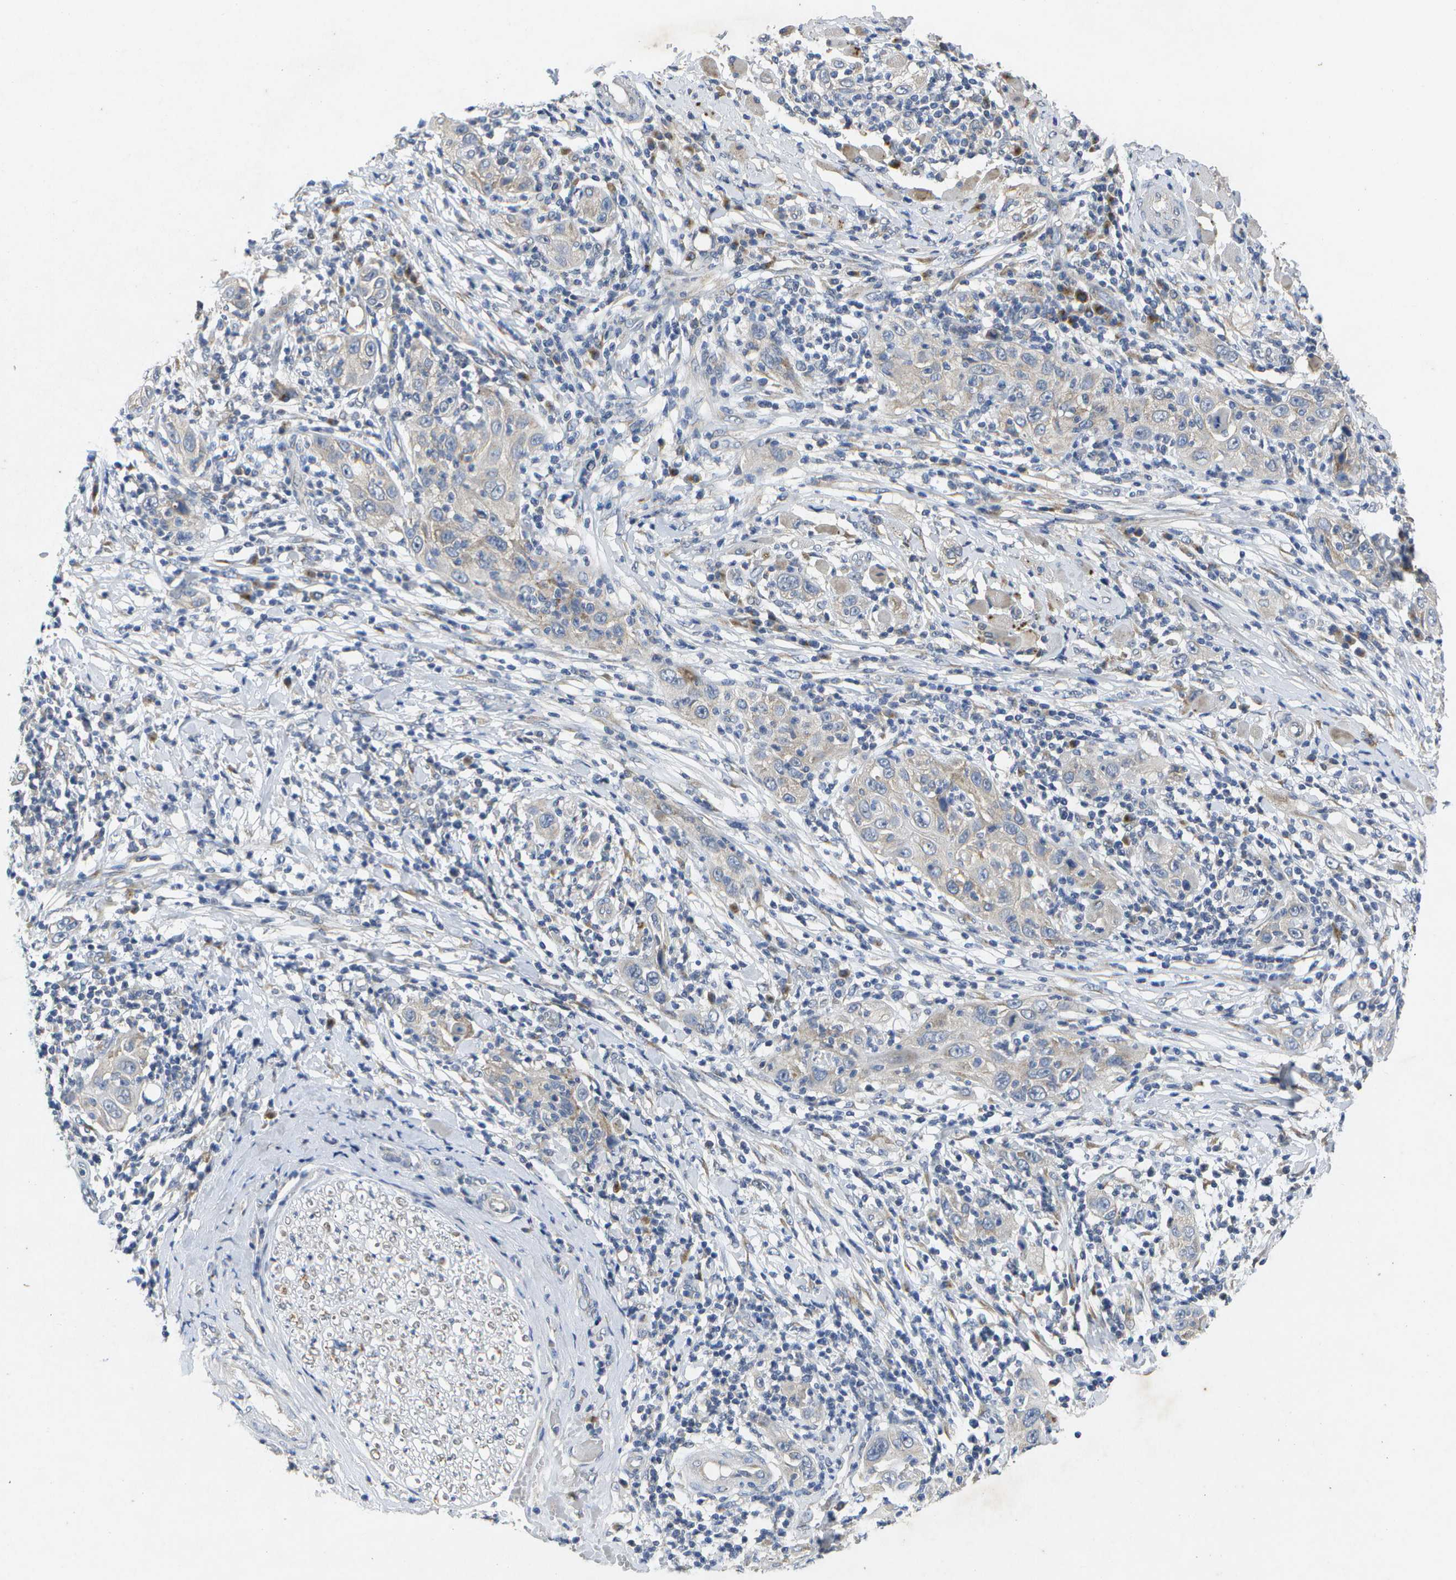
{"staining": {"intensity": "negative", "quantity": "none", "location": "none"}, "tissue": "skin cancer", "cell_type": "Tumor cells", "image_type": "cancer", "snomed": [{"axis": "morphology", "description": "Squamous cell carcinoma, NOS"}, {"axis": "topography", "description": "Skin"}], "caption": "Tumor cells are negative for brown protein staining in skin squamous cell carcinoma.", "gene": "KDELR1", "patient": {"sex": "female", "age": 88}}